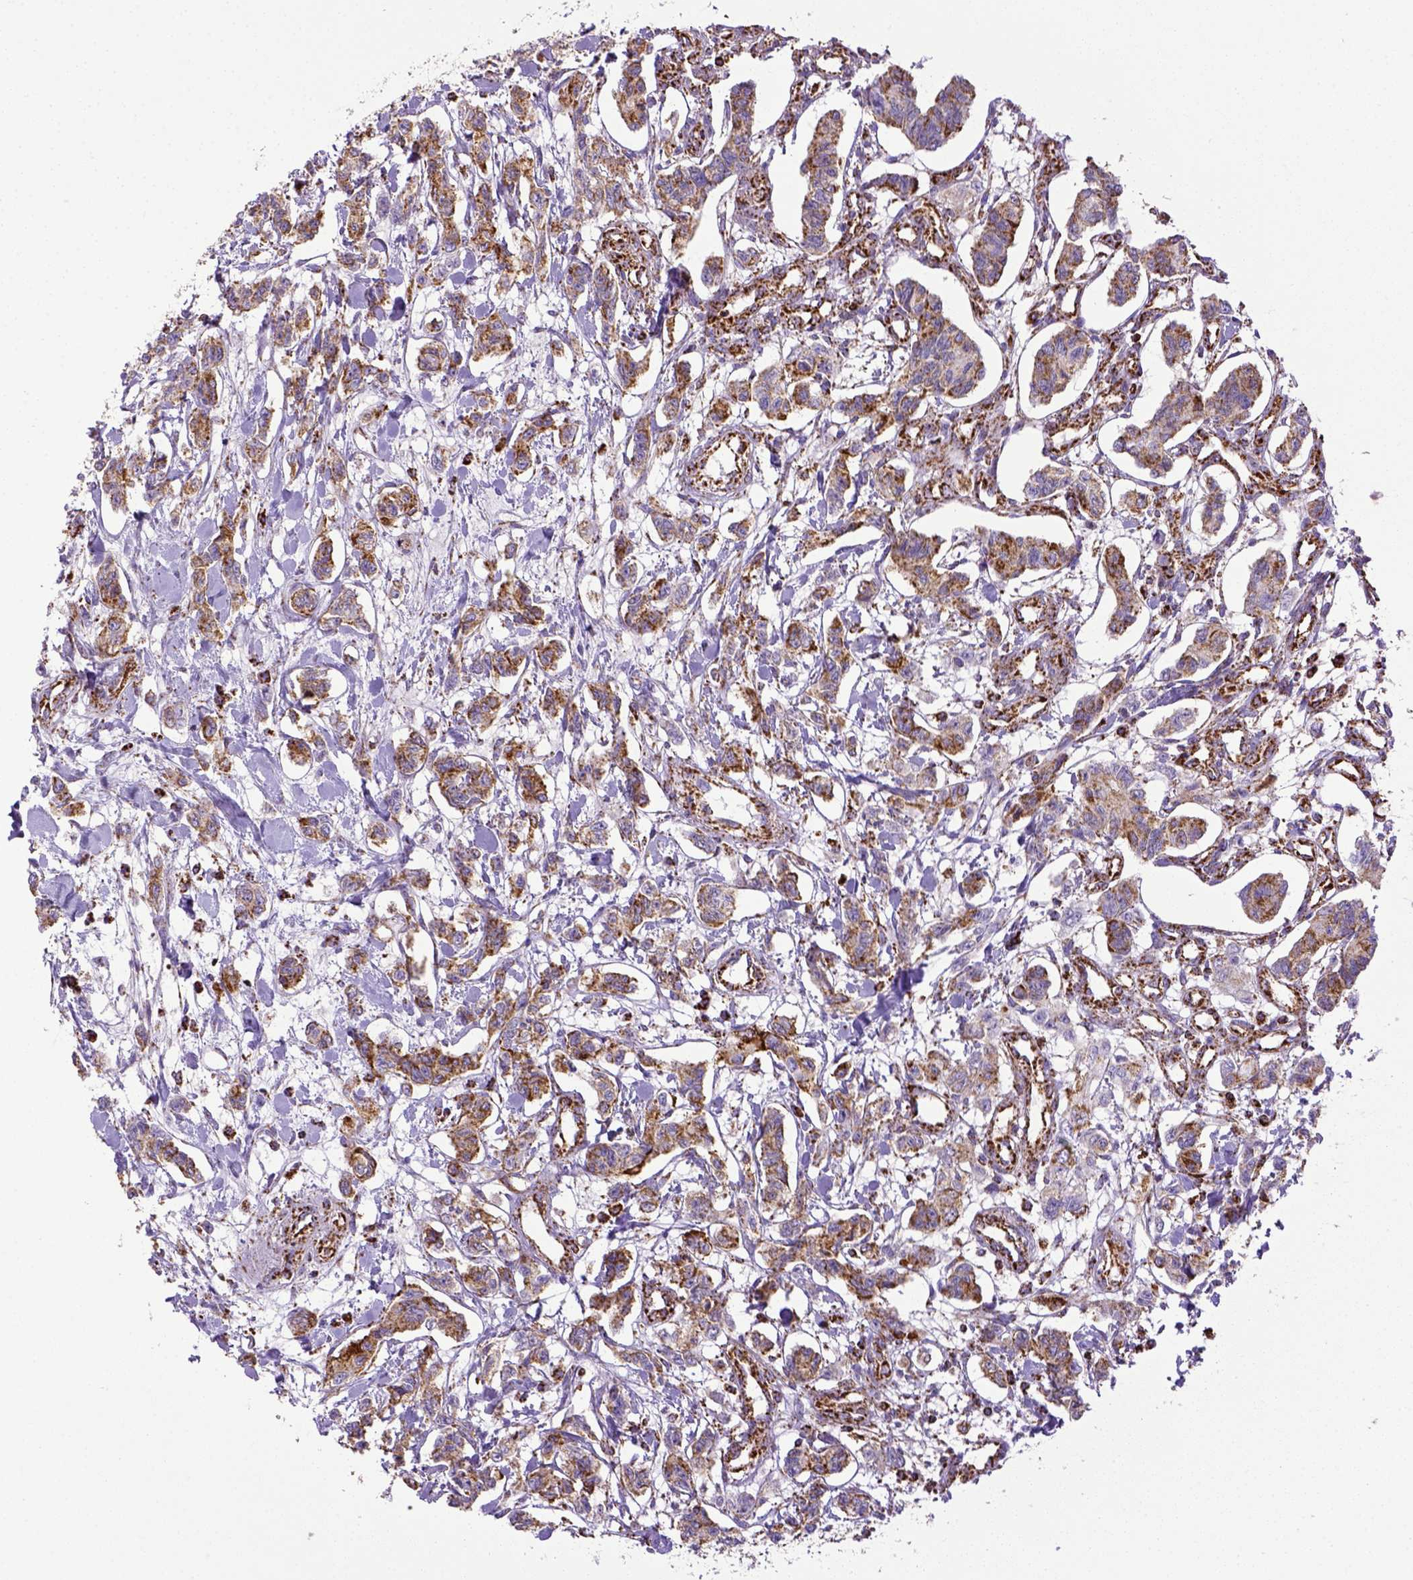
{"staining": {"intensity": "moderate", "quantity": ">75%", "location": "cytoplasmic/membranous"}, "tissue": "carcinoid", "cell_type": "Tumor cells", "image_type": "cancer", "snomed": [{"axis": "morphology", "description": "Carcinoid, malignant, NOS"}, {"axis": "topography", "description": "Kidney"}], "caption": "Tumor cells exhibit moderate cytoplasmic/membranous staining in approximately >75% of cells in carcinoid (malignant). Nuclei are stained in blue.", "gene": "MT-CO1", "patient": {"sex": "female", "age": 41}}